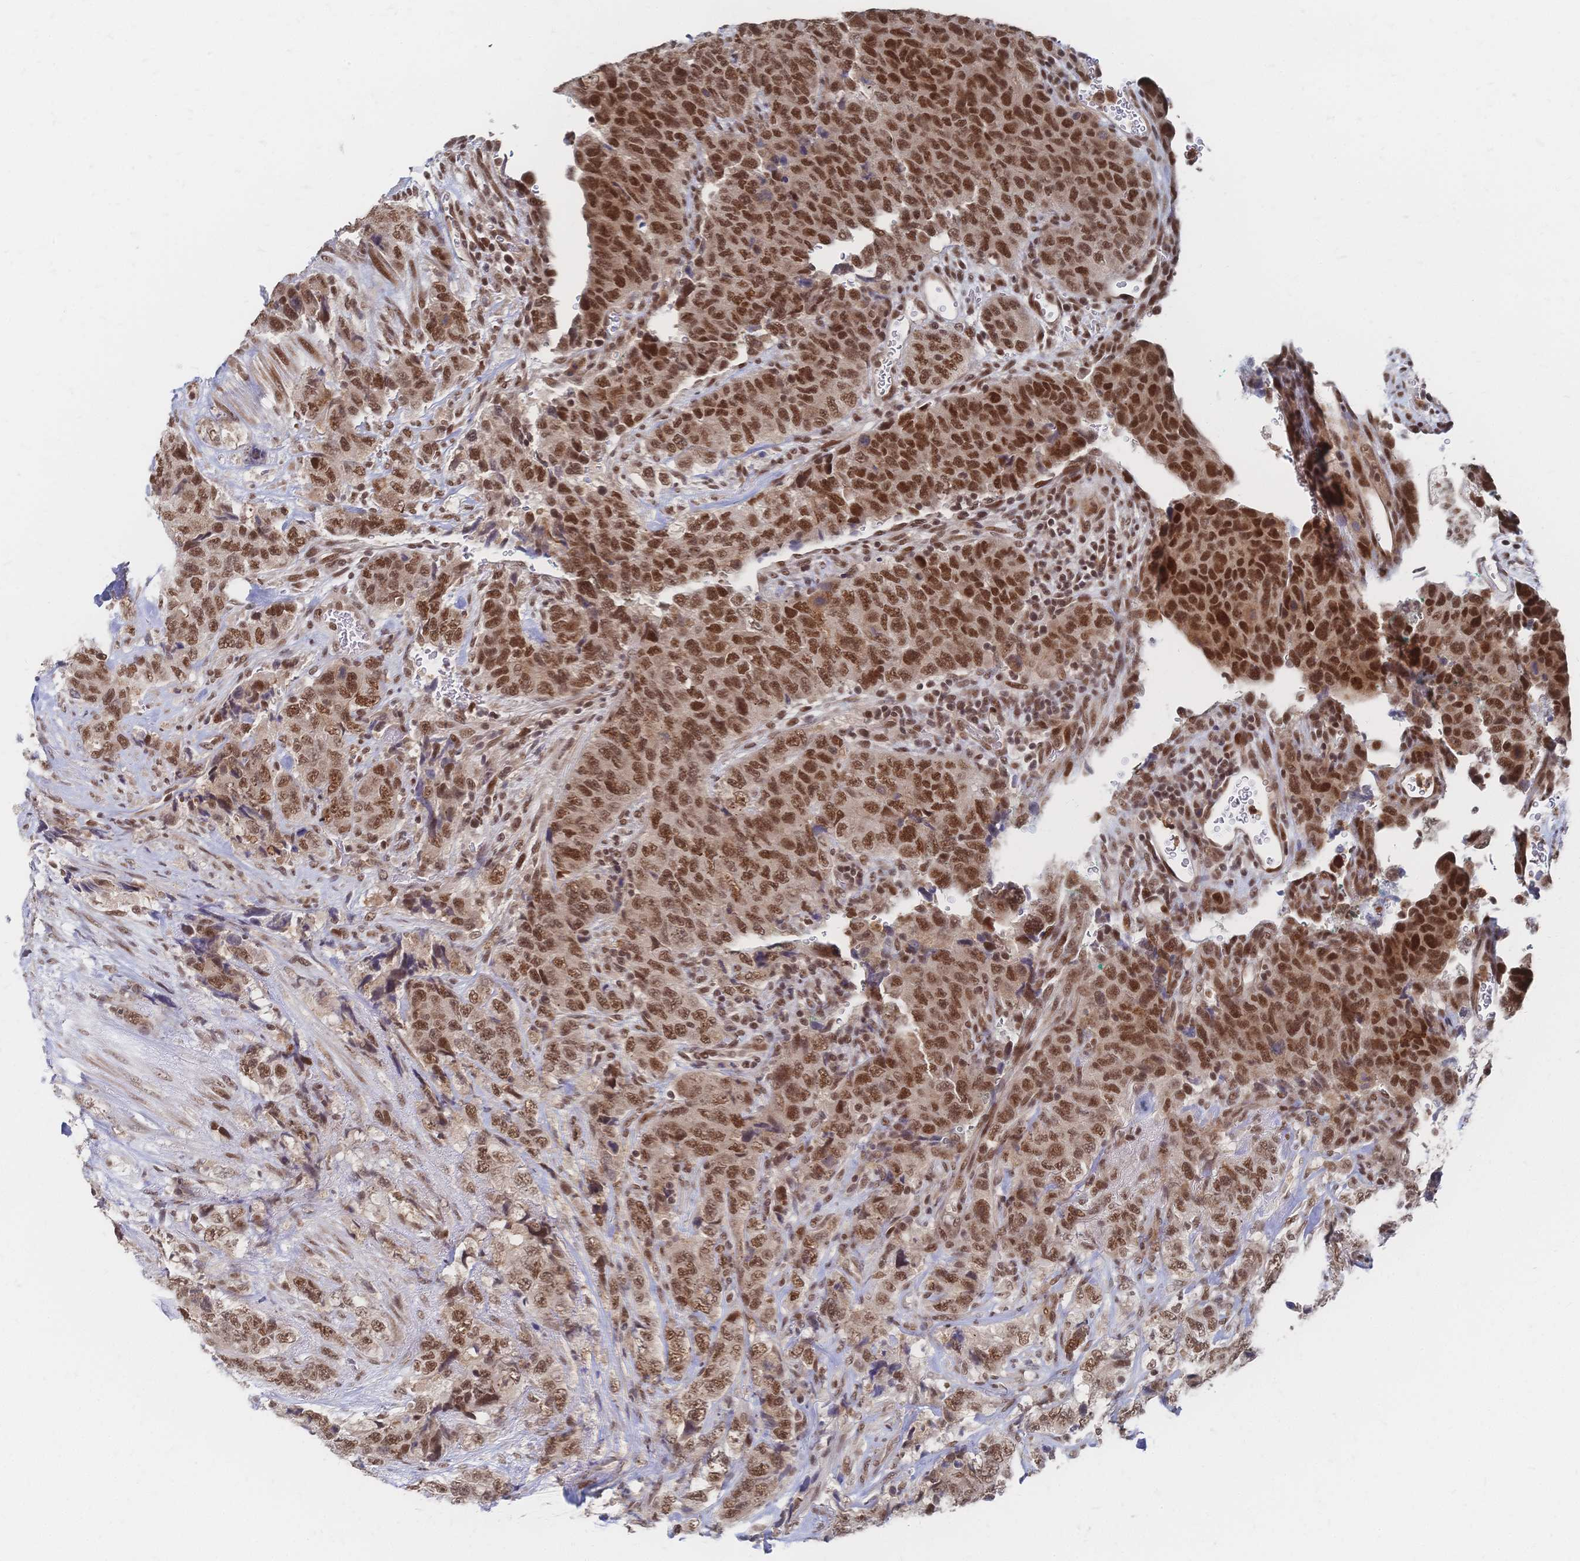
{"staining": {"intensity": "moderate", "quantity": ">75%", "location": "nuclear"}, "tissue": "urothelial cancer", "cell_type": "Tumor cells", "image_type": "cancer", "snomed": [{"axis": "morphology", "description": "Urothelial carcinoma, High grade"}, {"axis": "topography", "description": "Urinary bladder"}], "caption": "An IHC image of neoplastic tissue is shown. Protein staining in brown highlights moderate nuclear positivity in urothelial carcinoma (high-grade) within tumor cells.", "gene": "NELFA", "patient": {"sex": "female", "age": 78}}